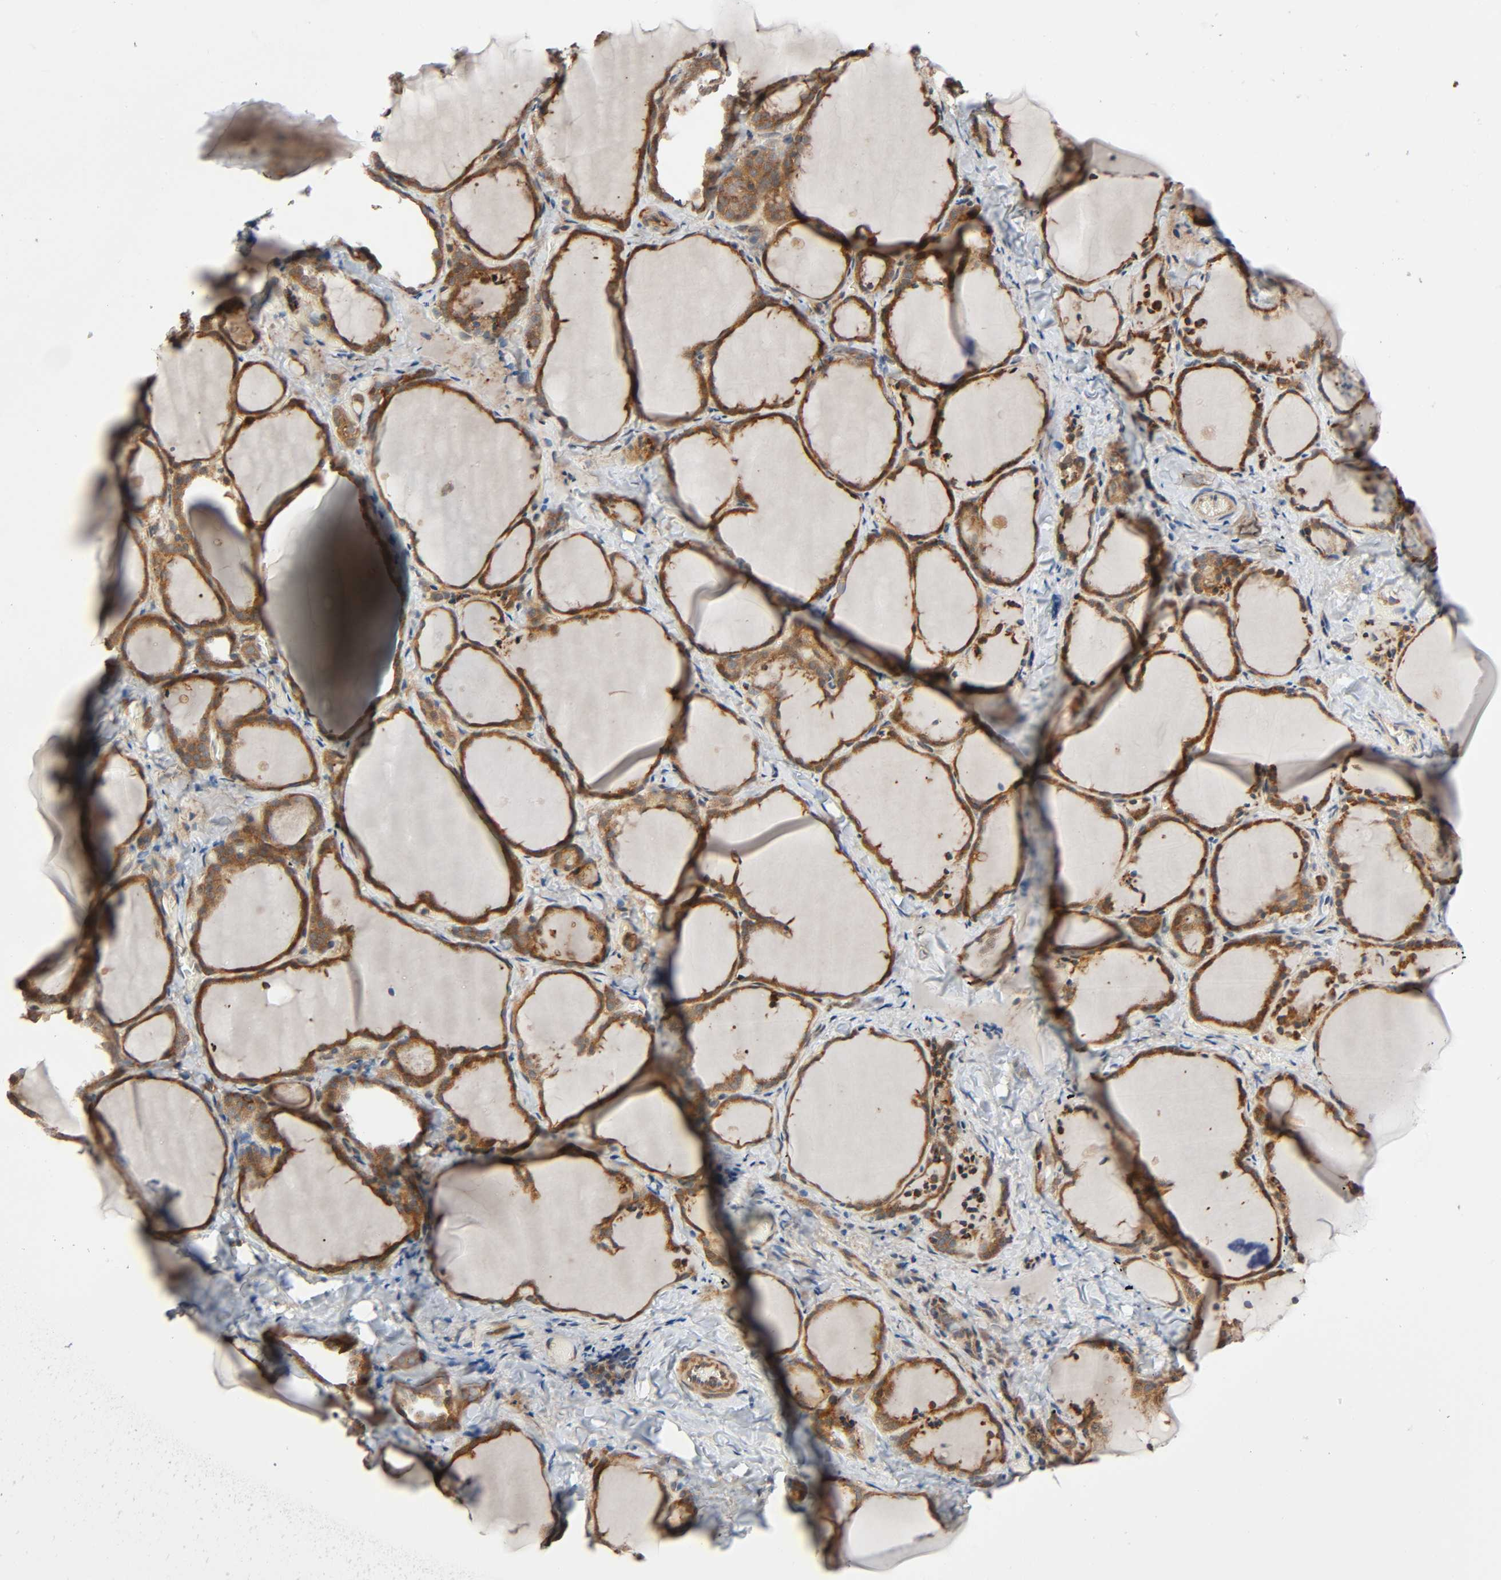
{"staining": {"intensity": "strong", "quantity": ">75%", "location": "cytoplasmic/membranous"}, "tissue": "thyroid gland", "cell_type": "Glandular cells", "image_type": "normal", "snomed": [{"axis": "morphology", "description": "Normal tissue, NOS"}, {"axis": "morphology", "description": "Papillary adenocarcinoma, NOS"}, {"axis": "topography", "description": "Thyroid gland"}], "caption": "This is a photomicrograph of immunohistochemistry (IHC) staining of unremarkable thyroid gland, which shows strong staining in the cytoplasmic/membranous of glandular cells.", "gene": "PPP2R1B", "patient": {"sex": "female", "age": 30}}